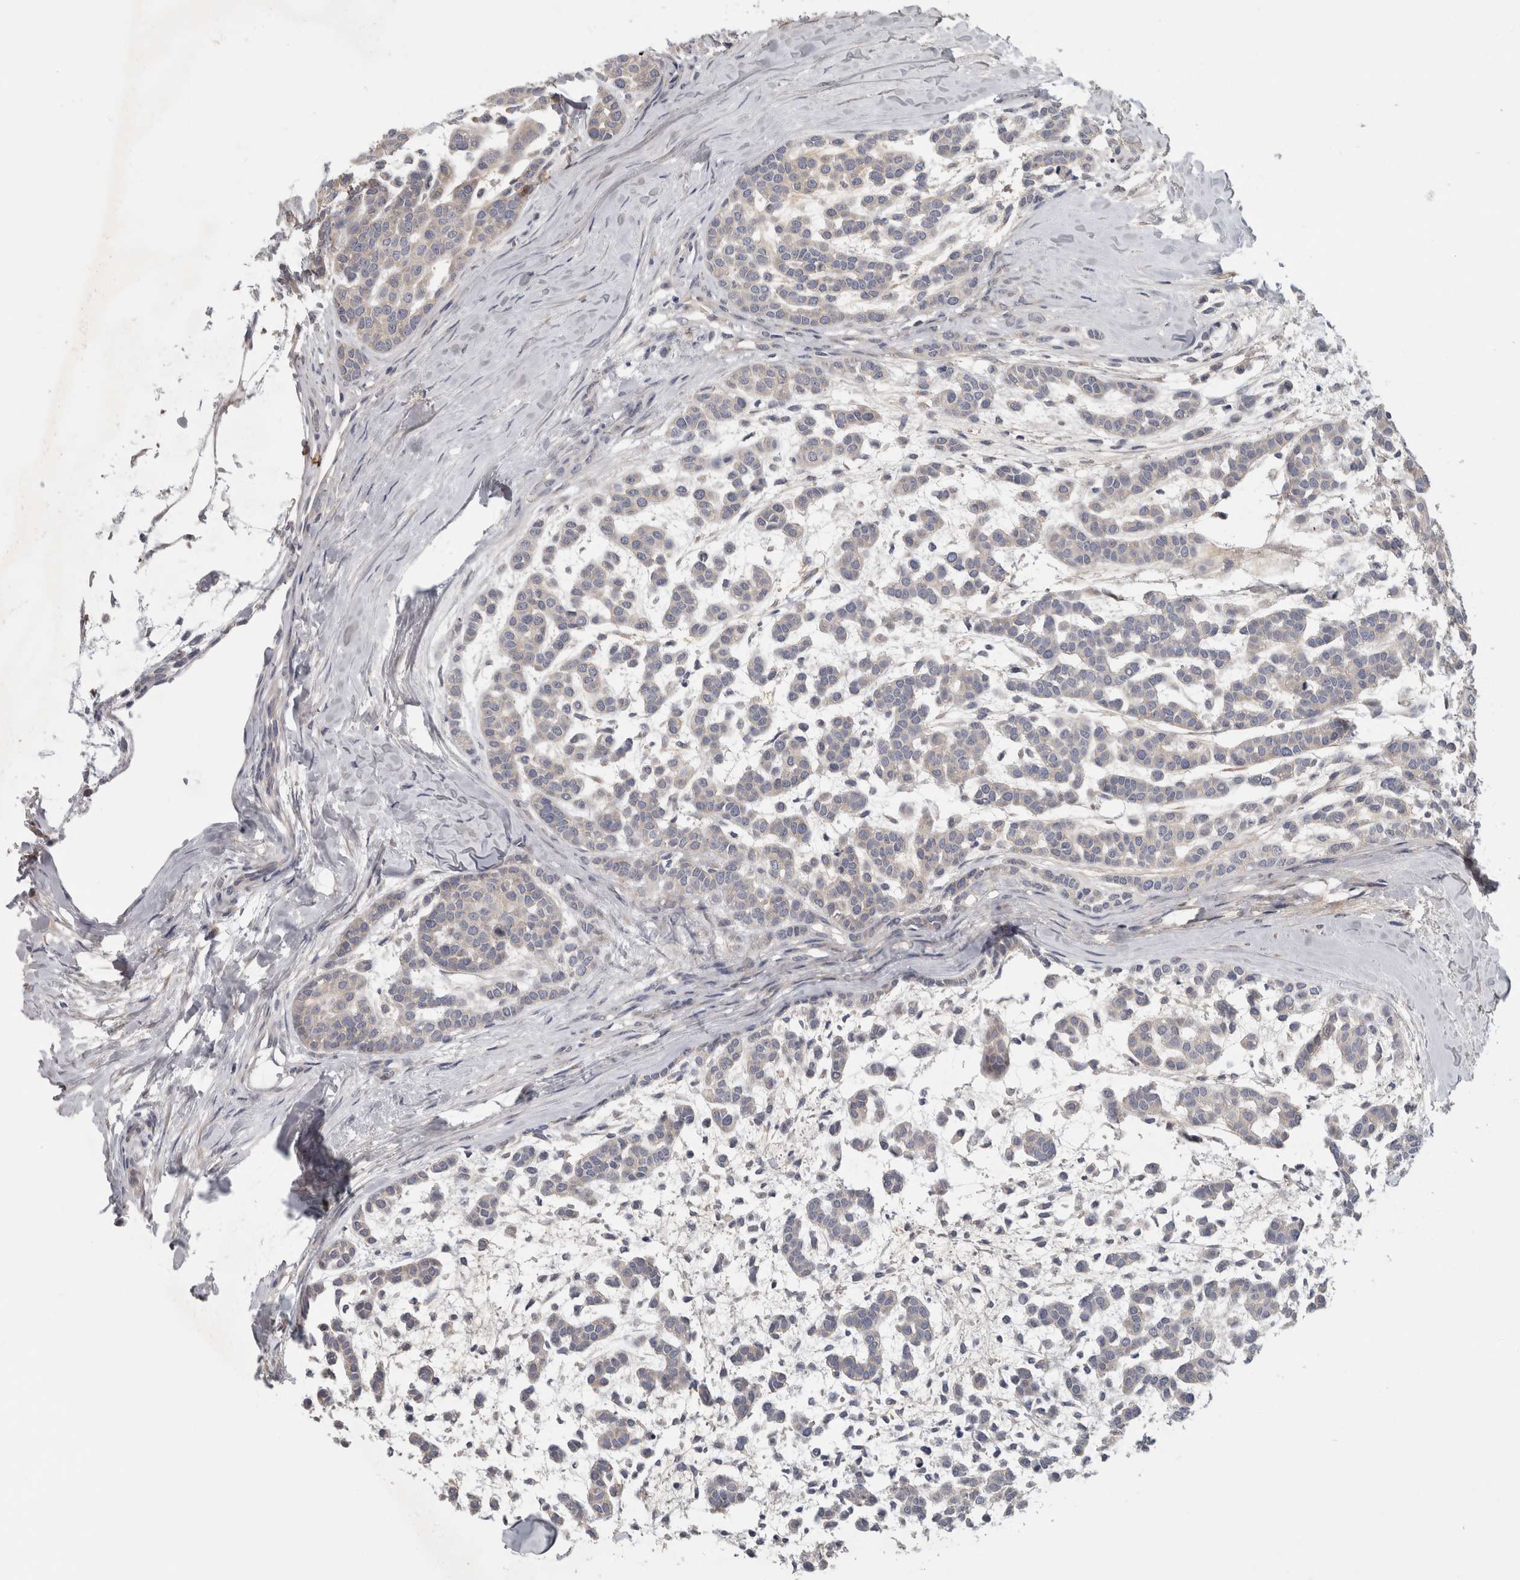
{"staining": {"intensity": "negative", "quantity": "none", "location": "none"}, "tissue": "head and neck cancer", "cell_type": "Tumor cells", "image_type": "cancer", "snomed": [{"axis": "morphology", "description": "Adenocarcinoma, NOS"}, {"axis": "morphology", "description": "Adenoma, NOS"}, {"axis": "topography", "description": "Head-Neck"}], "caption": "IHC micrograph of human adenocarcinoma (head and neck) stained for a protein (brown), which demonstrates no expression in tumor cells.", "gene": "ATXN2", "patient": {"sex": "female", "age": 55}}